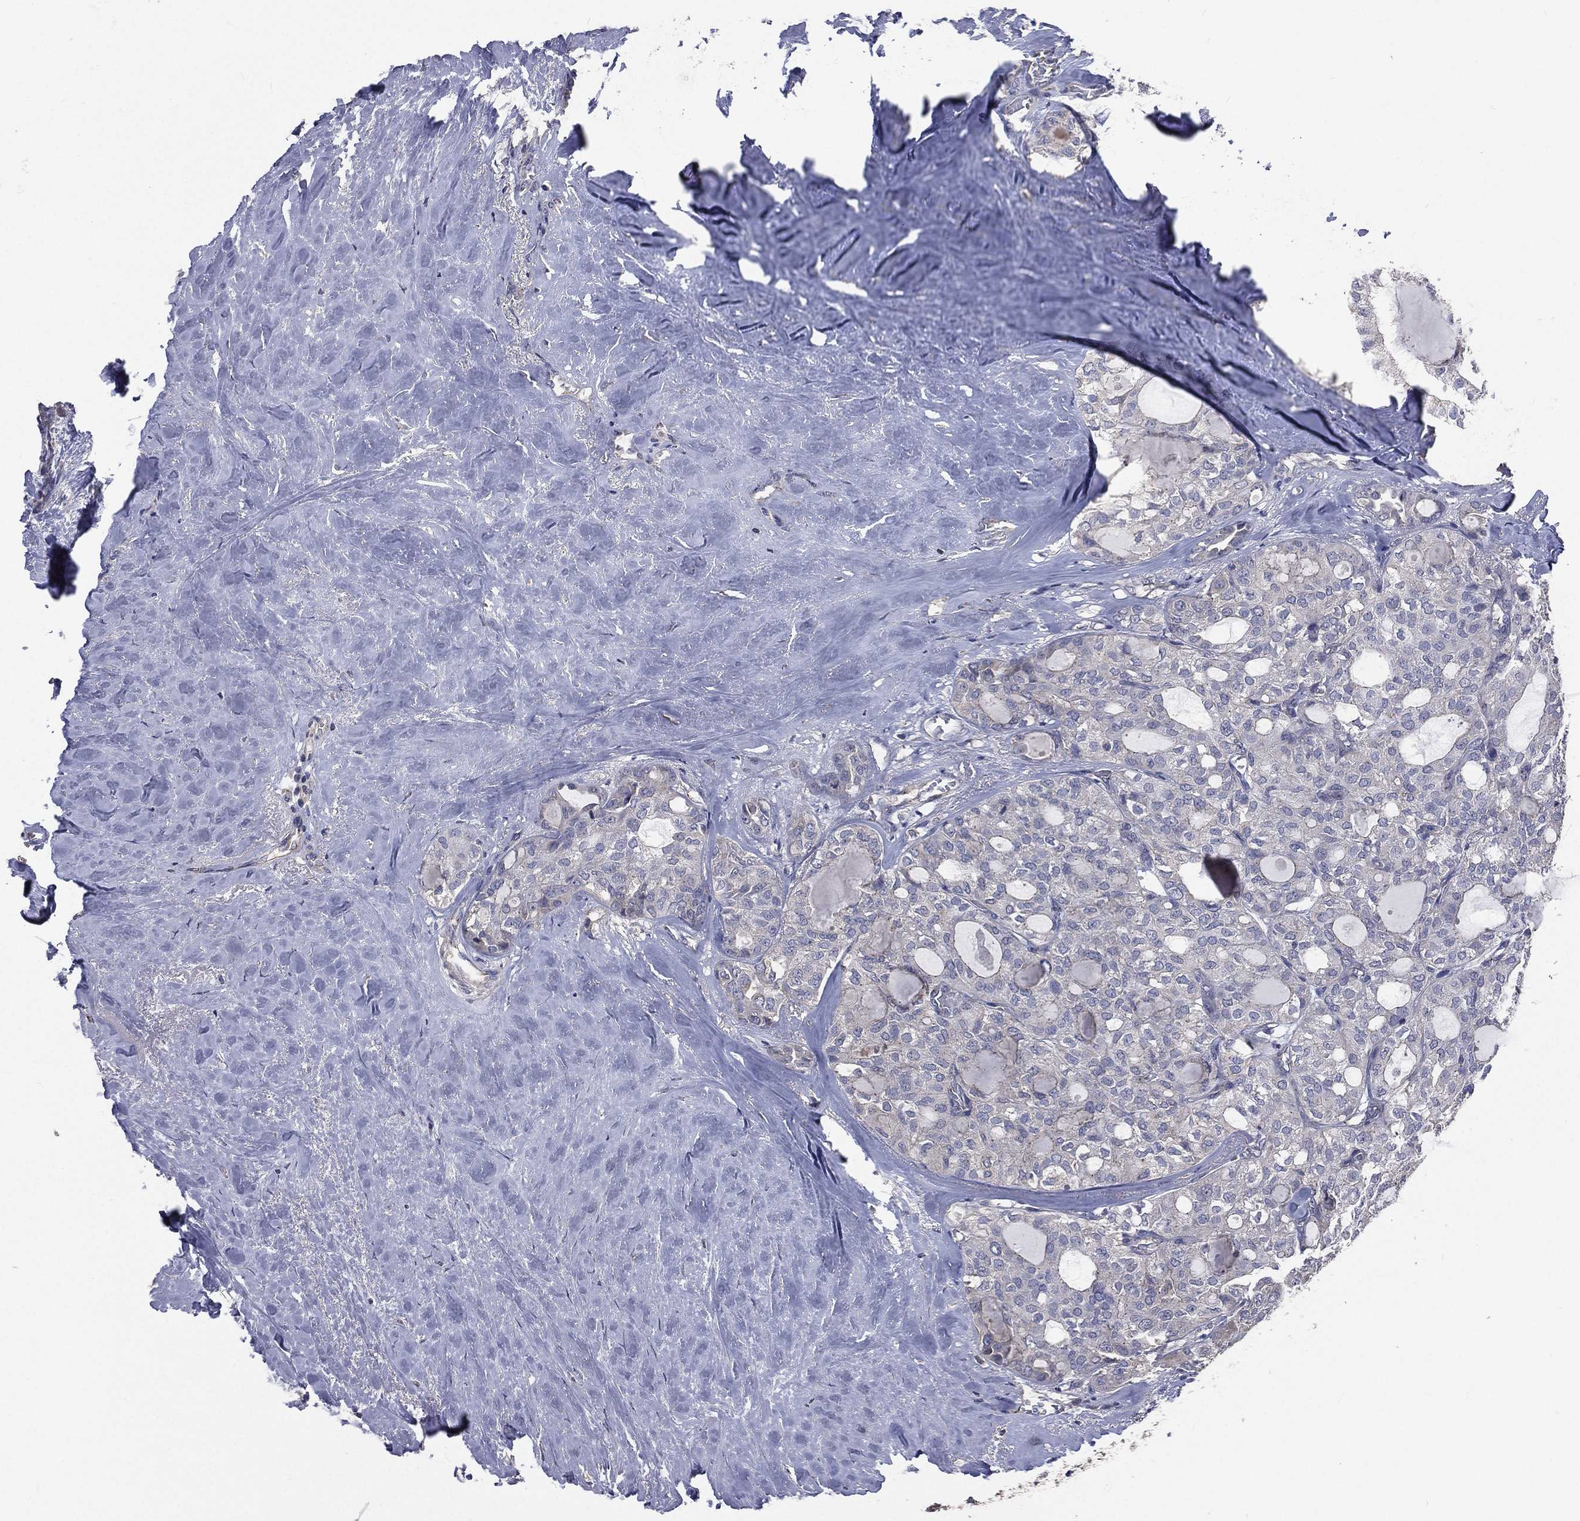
{"staining": {"intensity": "negative", "quantity": "none", "location": "none"}, "tissue": "thyroid cancer", "cell_type": "Tumor cells", "image_type": "cancer", "snomed": [{"axis": "morphology", "description": "Follicular adenoma carcinoma, NOS"}, {"axis": "topography", "description": "Thyroid gland"}], "caption": "Photomicrograph shows no protein staining in tumor cells of thyroid cancer tissue. Nuclei are stained in blue.", "gene": "CROCC", "patient": {"sex": "male", "age": 75}}